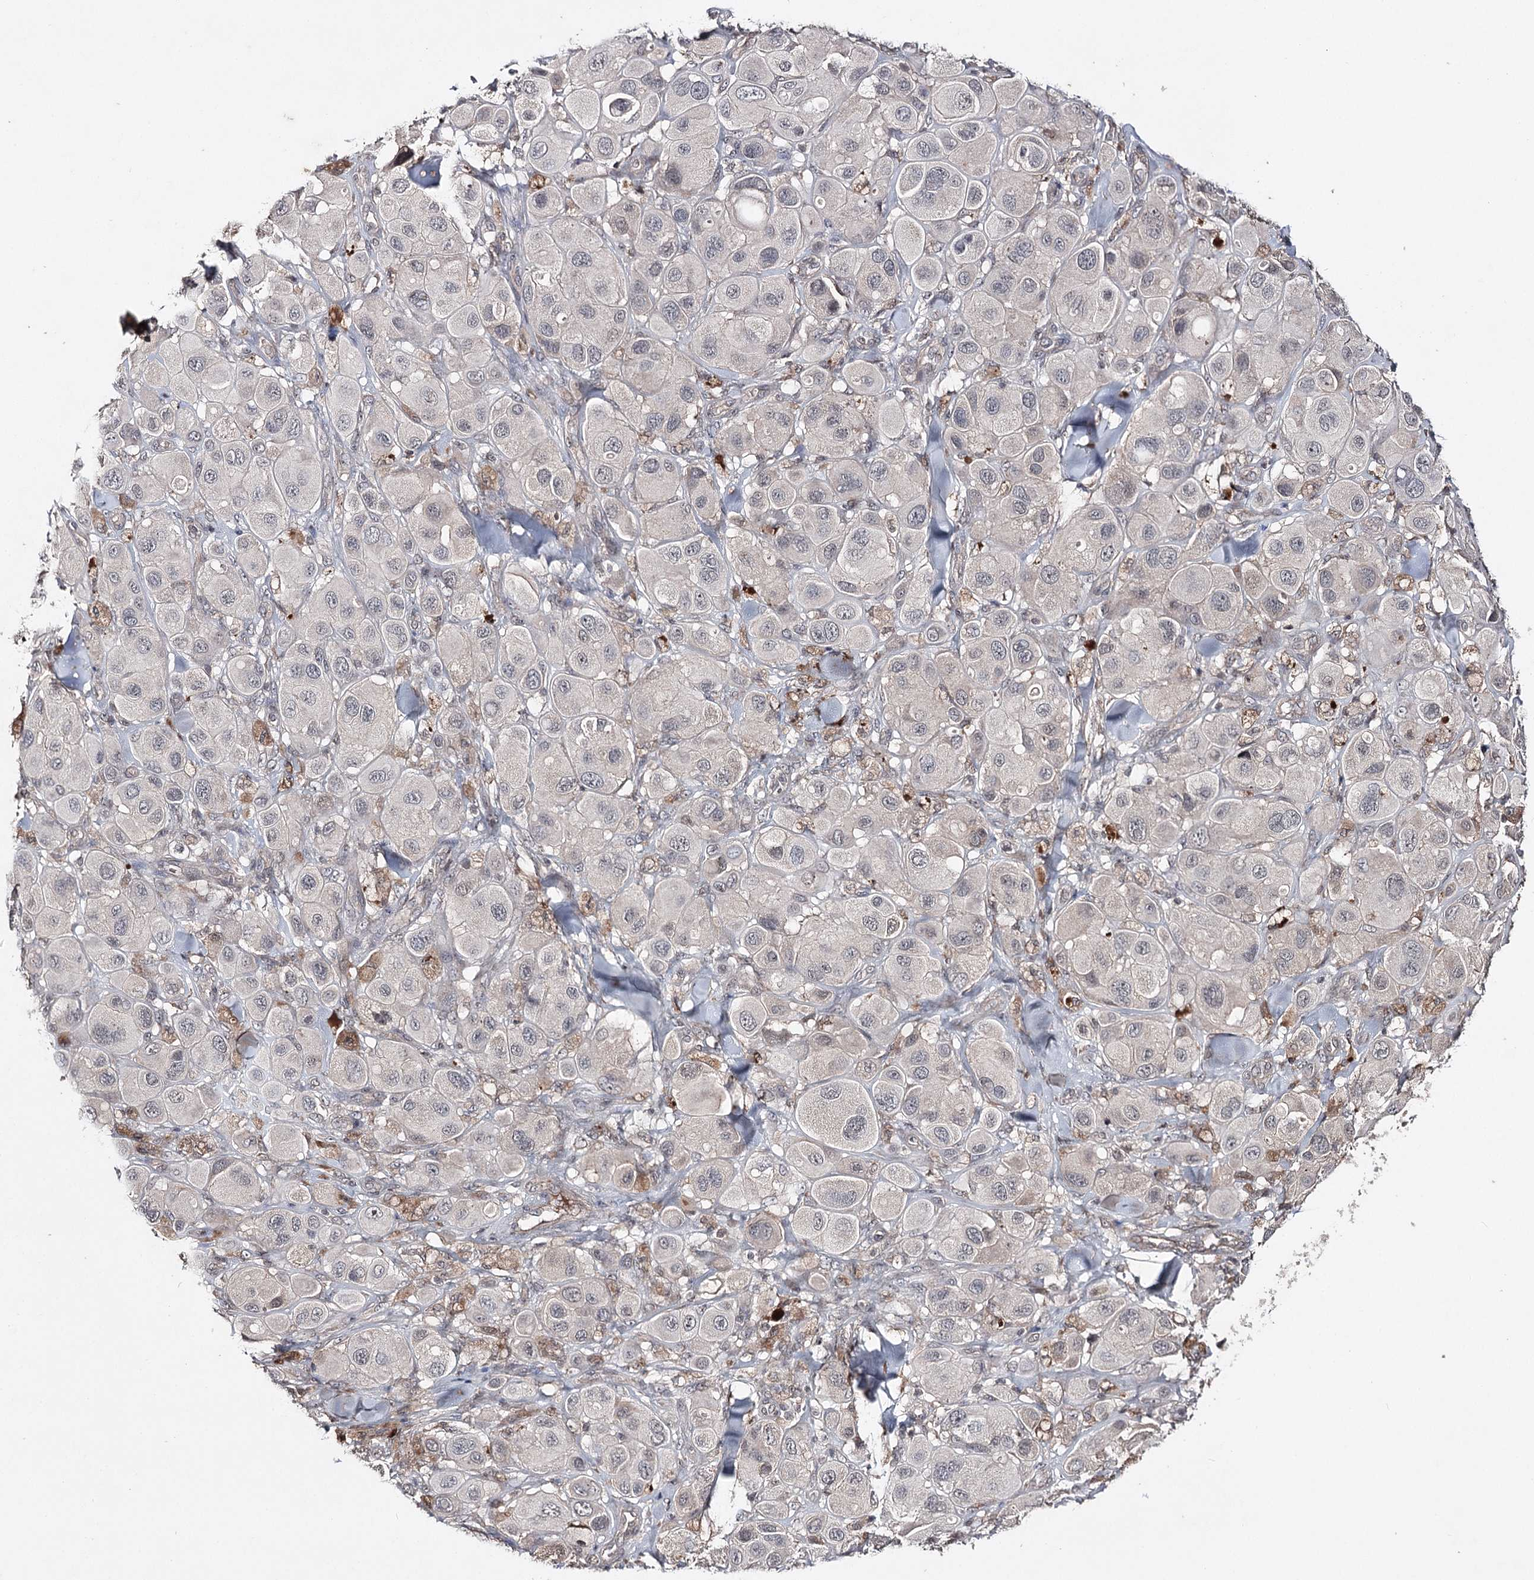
{"staining": {"intensity": "negative", "quantity": "none", "location": "none"}, "tissue": "melanoma", "cell_type": "Tumor cells", "image_type": "cancer", "snomed": [{"axis": "morphology", "description": "Malignant melanoma, Metastatic site"}, {"axis": "topography", "description": "Skin"}], "caption": "An image of human malignant melanoma (metastatic site) is negative for staining in tumor cells. Brightfield microscopy of immunohistochemistry stained with DAB (brown) and hematoxylin (blue), captured at high magnification.", "gene": "SYNGR3", "patient": {"sex": "male", "age": 41}}